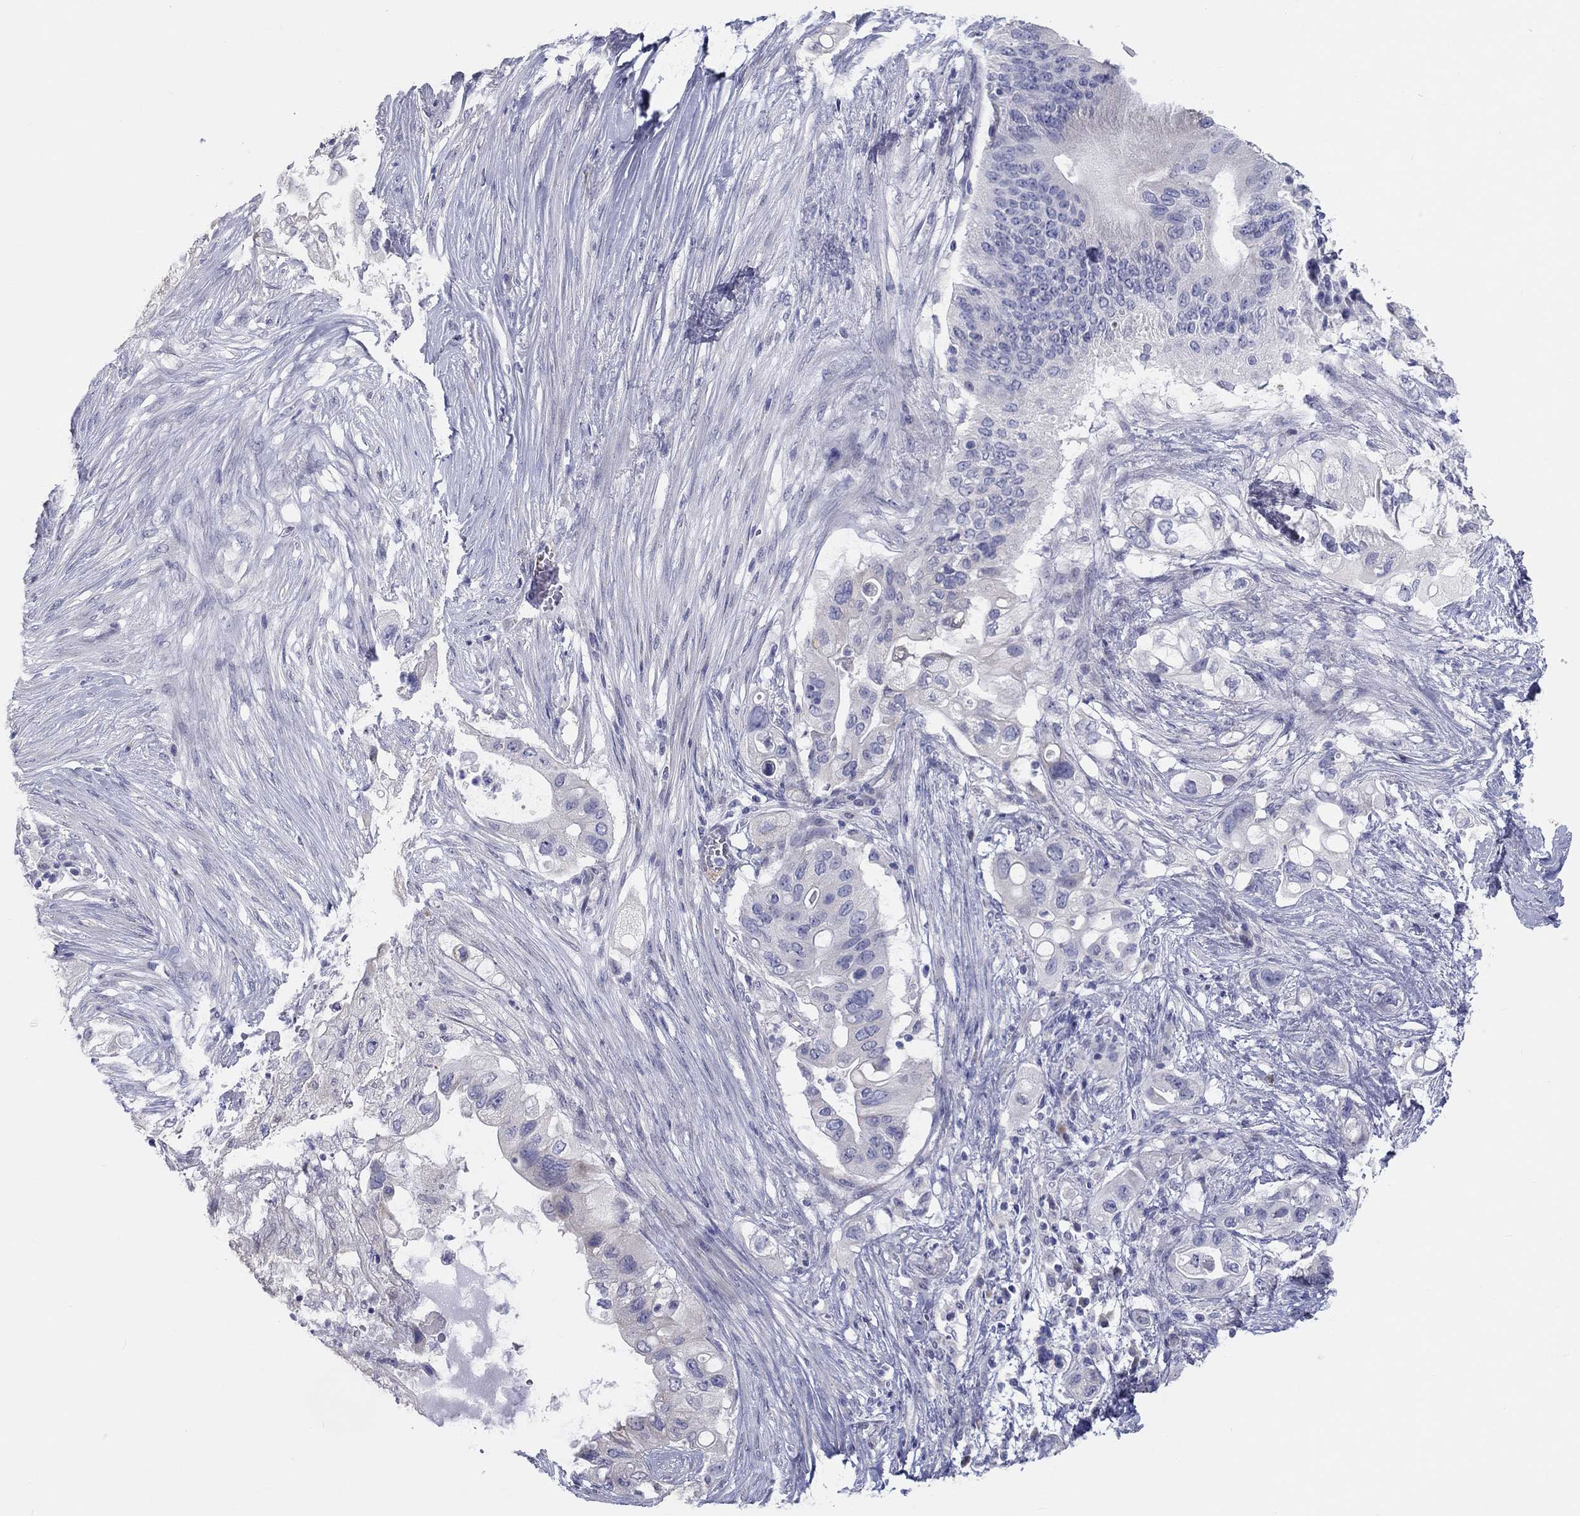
{"staining": {"intensity": "negative", "quantity": "none", "location": "none"}, "tissue": "pancreatic cancer", "cell_type": "Tumor cells", "image_type": "cancer", "snomed": [{"axis": "morphology", "description": "Adenocarcinoma, NOS"}, {"axis": "topography", "description": "Pancreas"}], "caption": "Photomicrograph shows no protein positivity in tumor cells of pancreatic cancer tissue.", "gene": "LRRC4C", "patient": {"sex": "female", "age": 72}}